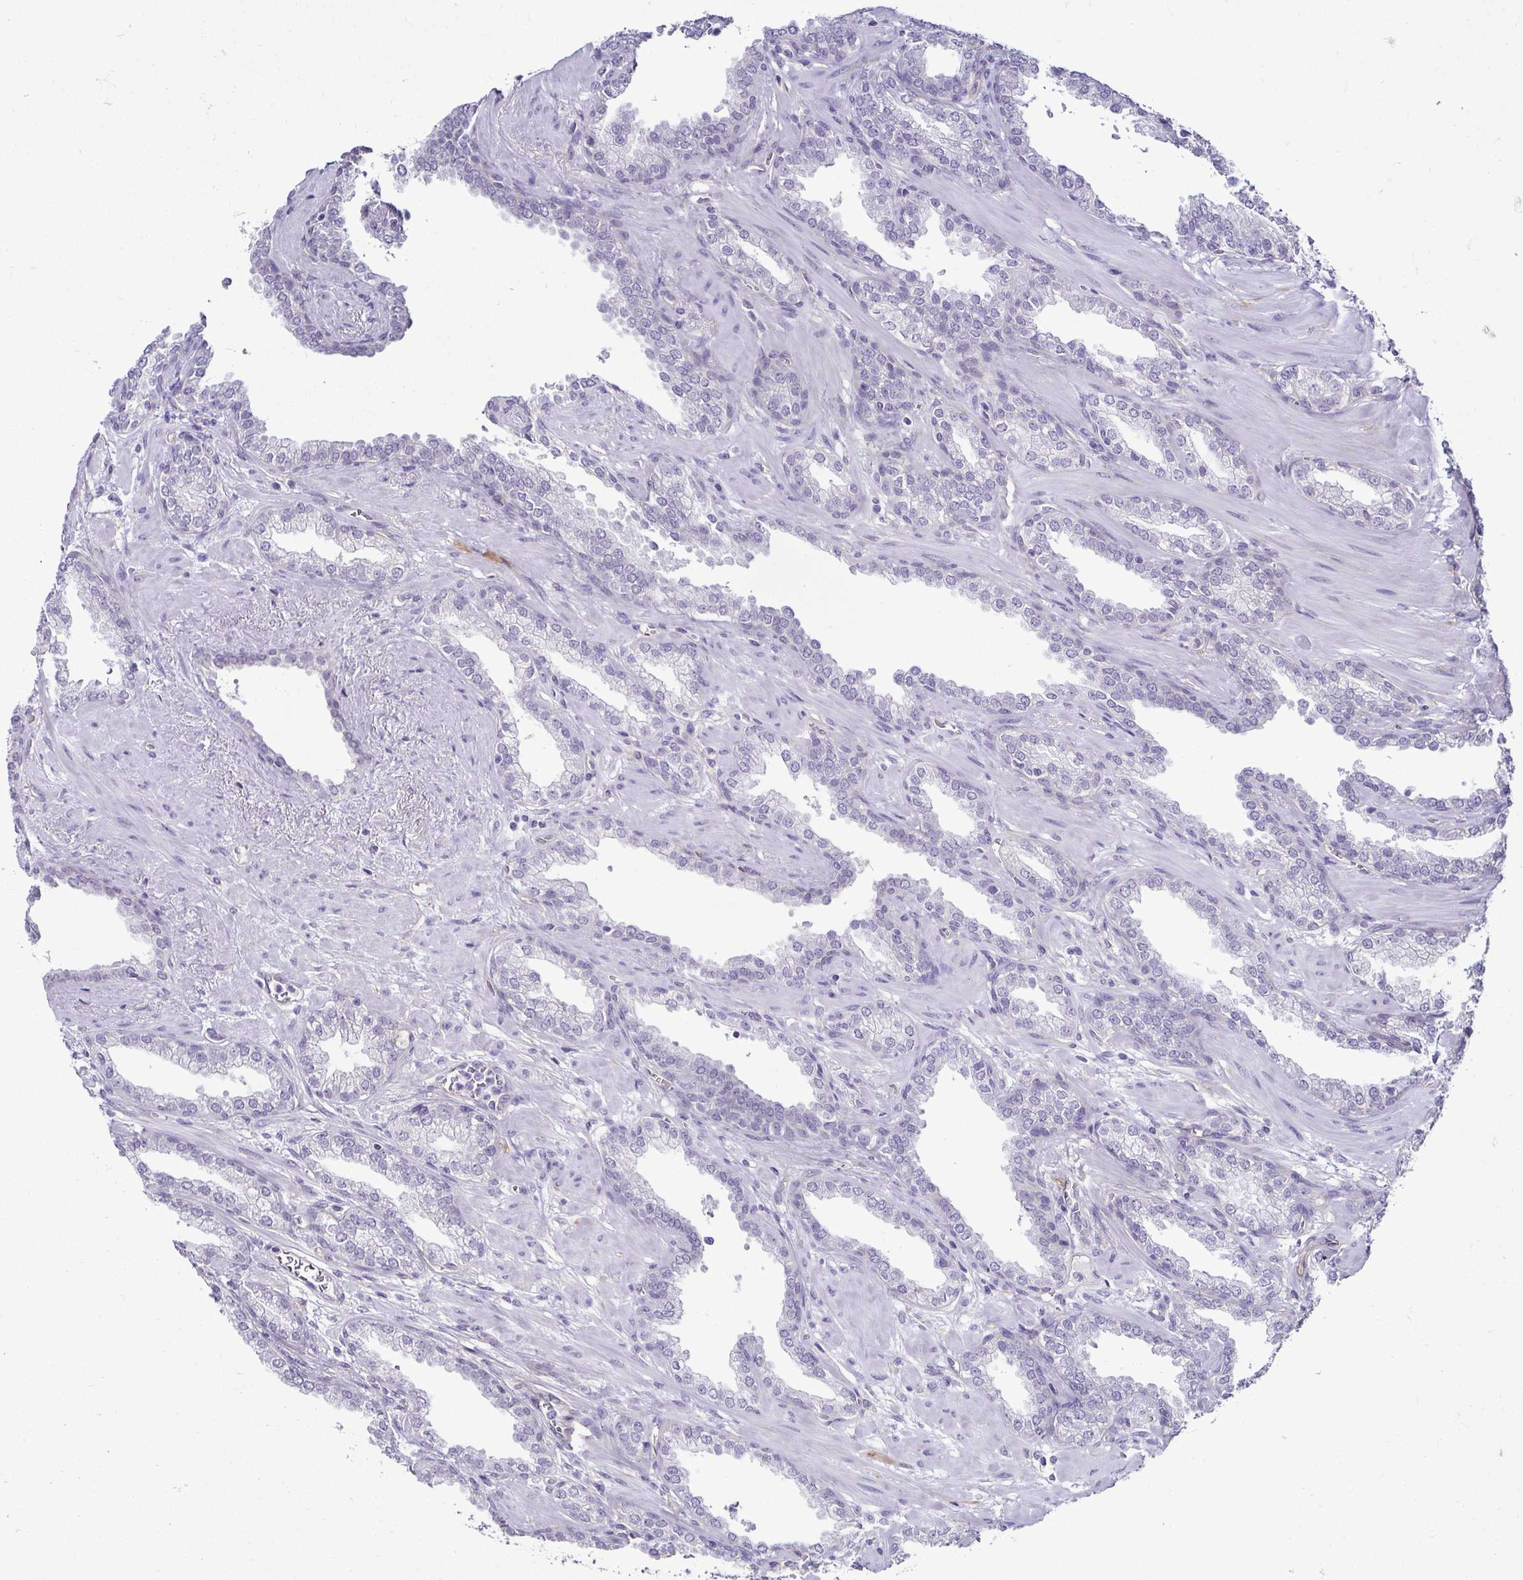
{"staining": {"intensity": "negative", "quantity": "none", "location": "none"}, "tissue": "prostate cancer", "cell_type": "Tumor cells", "image_type": "cancer", "snomed": [{"axis": "morphology", "description": "Adenocarcinoma, High grade"}, {"axis": "topography", "description": "Prostate"}], "caption": "Immunohistochemistry image of human prostate cancer (high-grade adenocarcinoma) stained for a protein (brown), which displays no positivity in tumor cells.", "gene": "CASP14", "patient": {"sex": "male", "age": 60}}